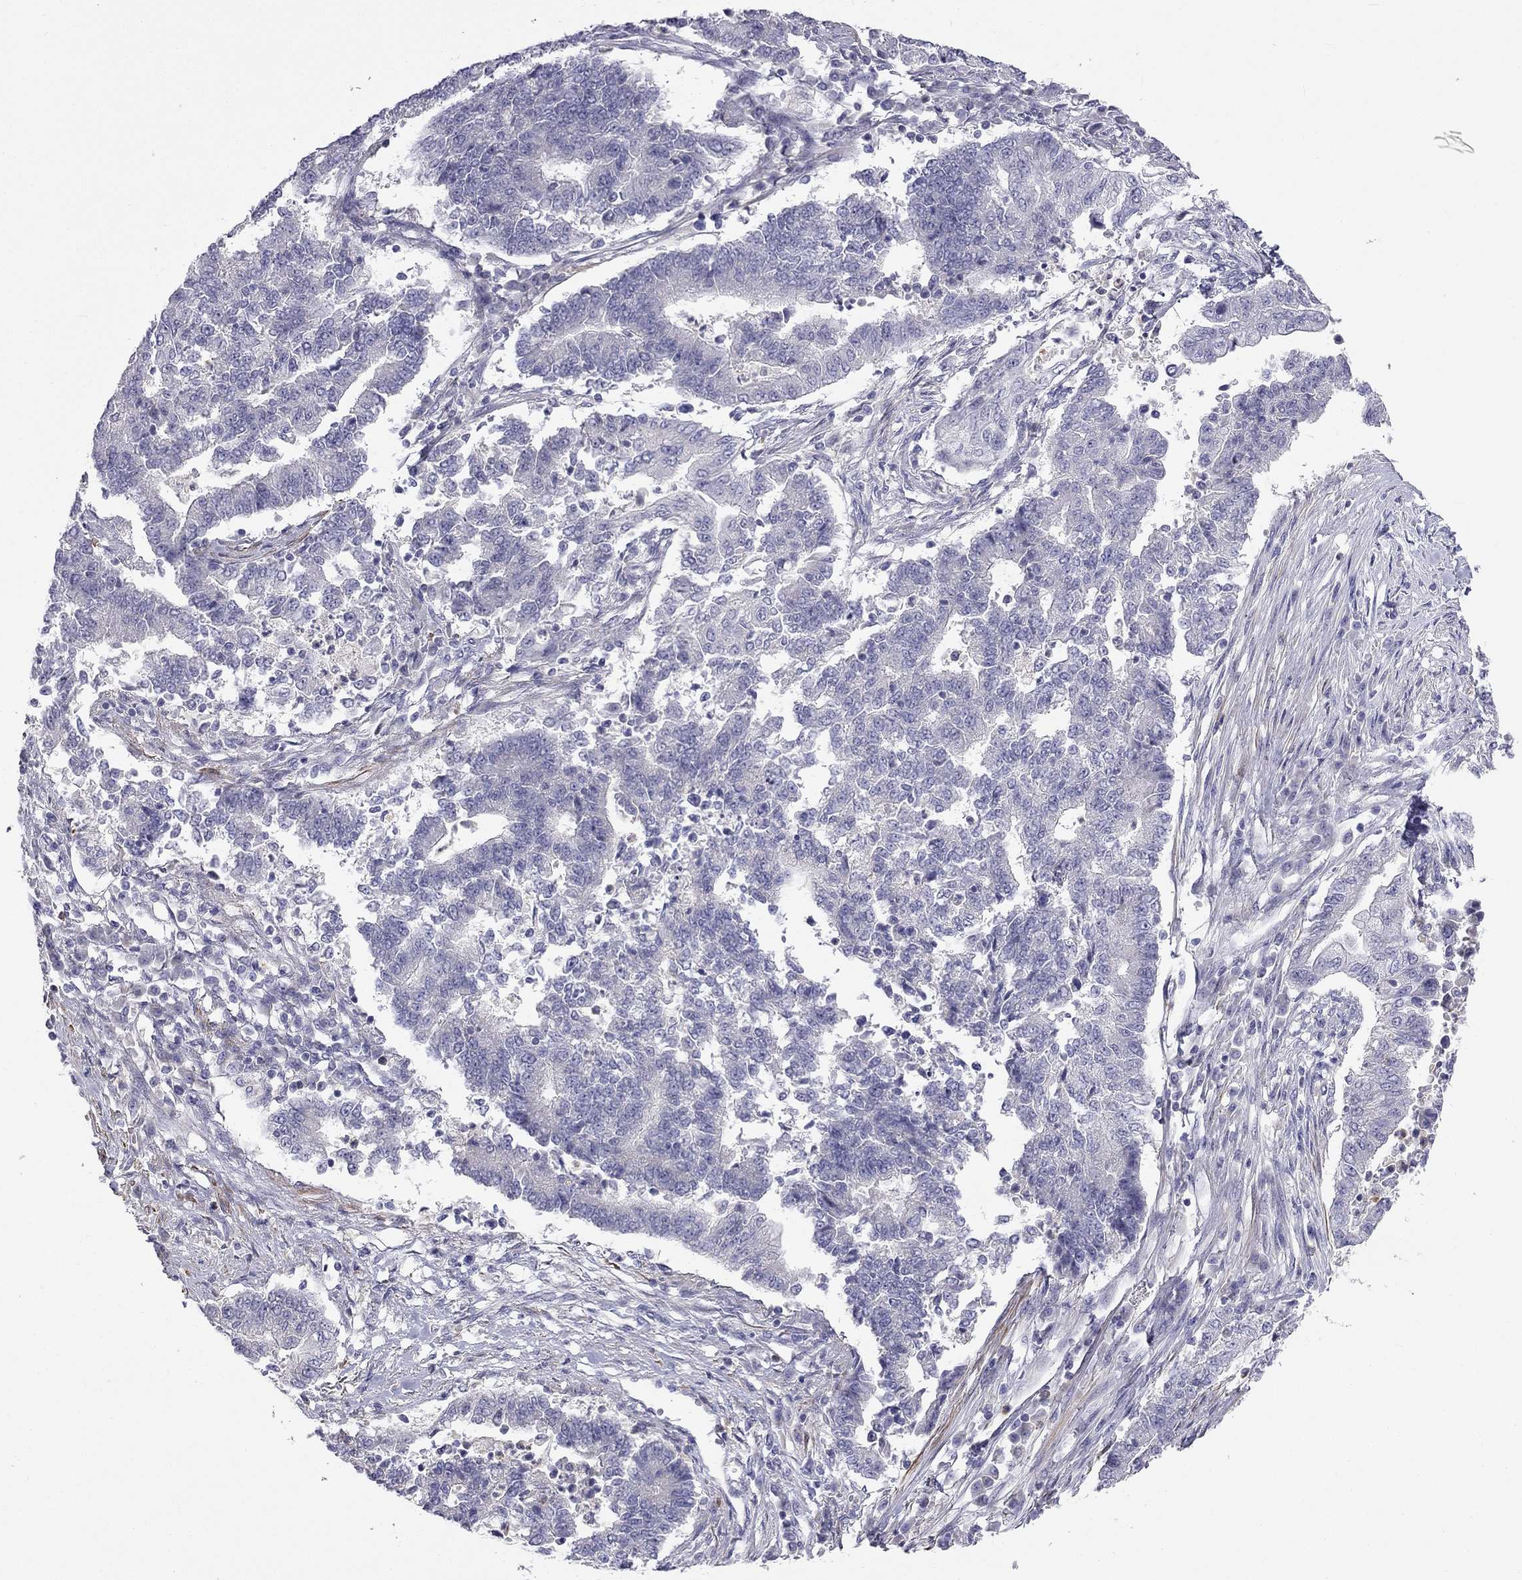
{"staining": {"intensity": "negative", "quantity": "none", "location": "none"}, "tissue": "endometrial cancer", "cell_type": "Tumor cells", "image_type": "cancer", "snomed": [{"axis": "morphology", "description": "Adenocarcinoma, NOS"}, {"axis": "topography", "description": "Uterus"}, {"axis": "topography", "description": "Endometrium"}], "caption": "A high-resolution photomicrograph shows IHC staining of adenocarcinoma (endometrial), which demonstrates no significant staining in tumor cells. The staining is performed using DAB brown chromogen with nuclei counter-stained in using hematoxylin.", "gene": "C16orf89", "patient": {"sex": "female", "age": 54}}